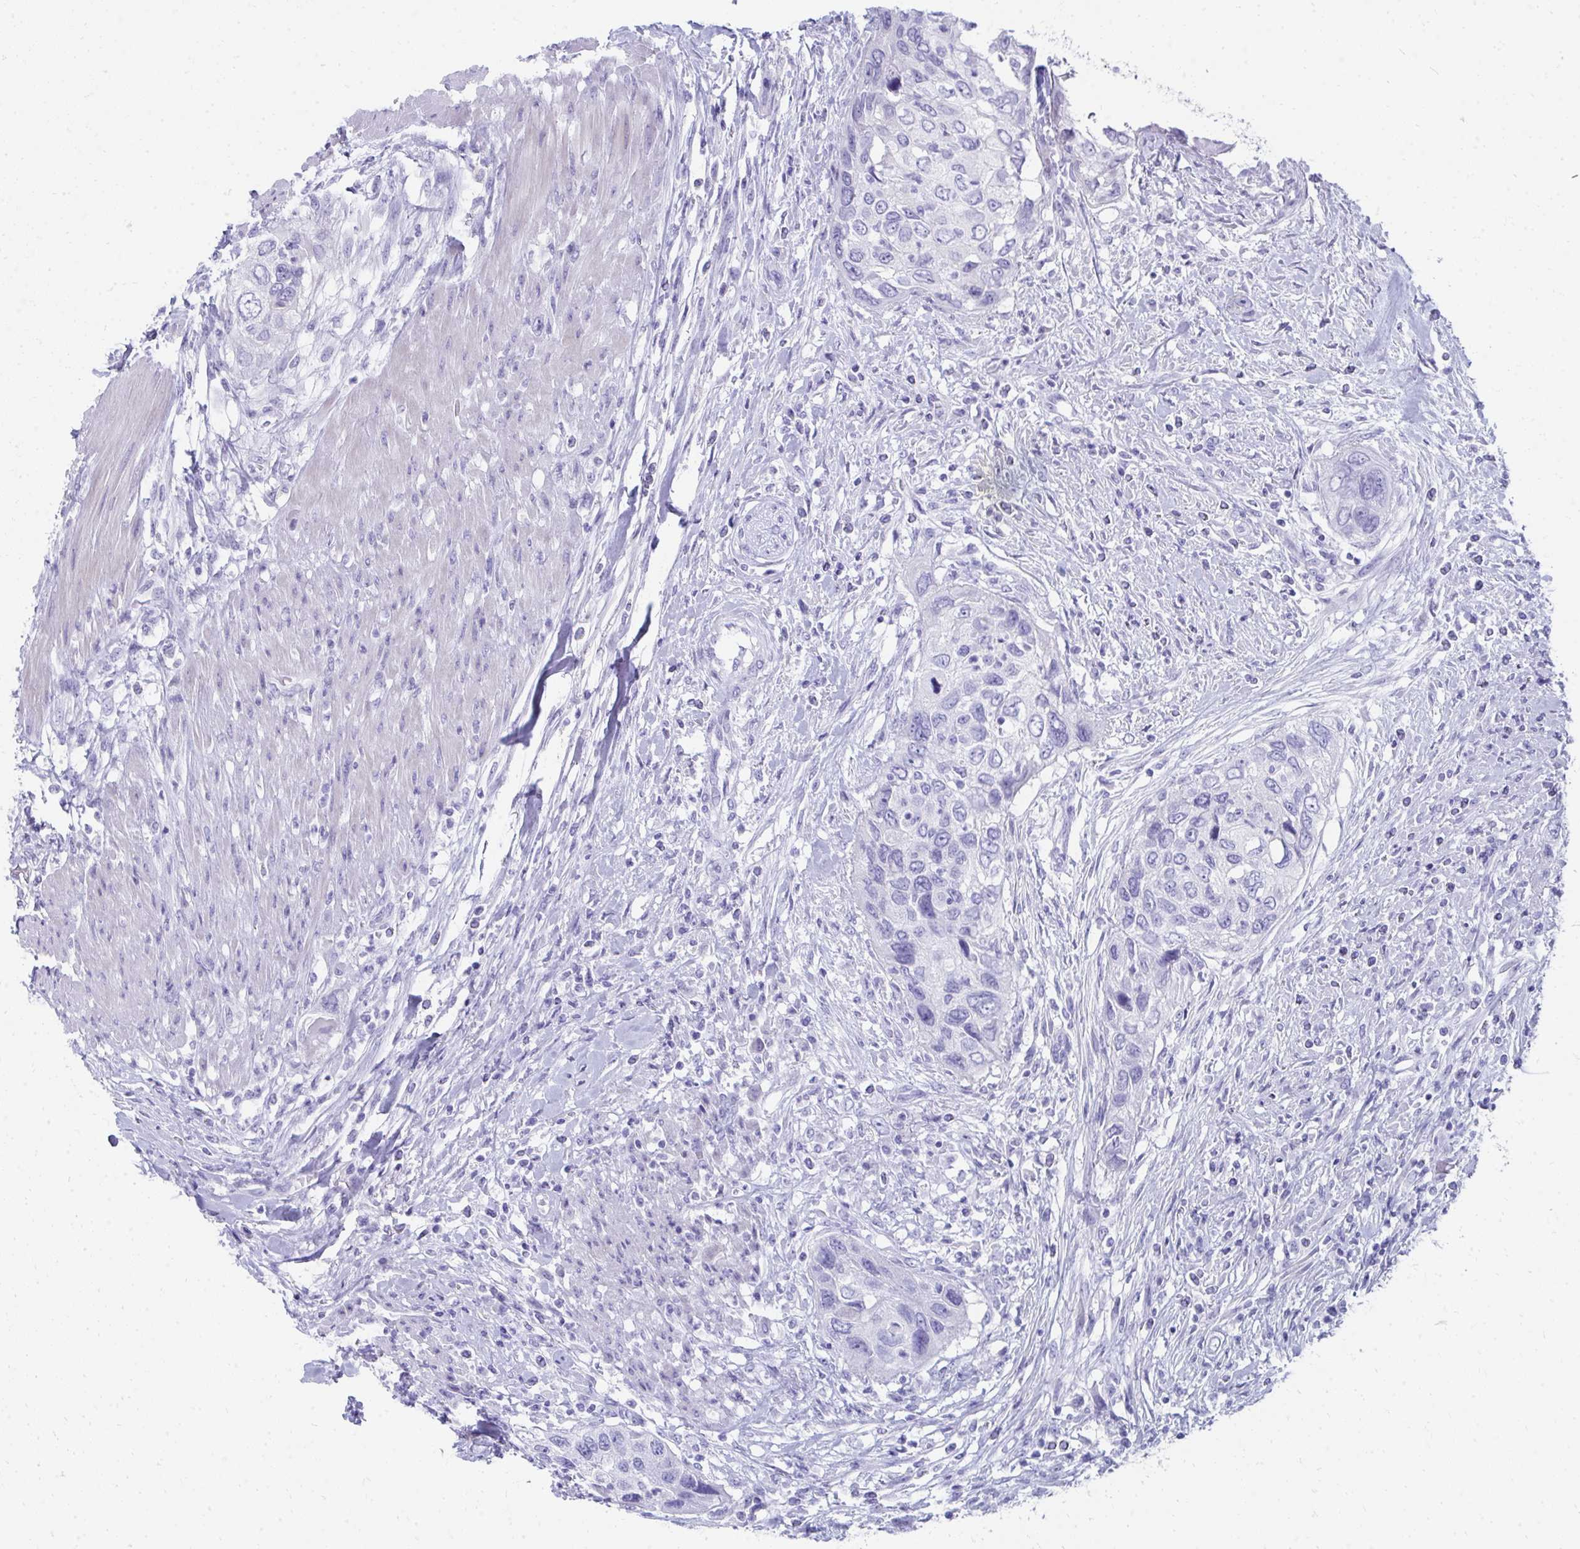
{"staining": {"intensity": "negative", "quantity": "none", "location": "none"}, "tissue": "urothelial cancer", "cell_type": "Tumor cells", "image_type": "cancer", "snomed": [{"axis": "morphology", "description": "Urothelial carcinoma, High grade"}, {"axis": "topography", "description": "Urinary bladder"}], "caption": "High magnification brightfield microscopy of high-grade urothelial carcinoma stained with DAB (3,3'-diaminobenzidine) (brown) and counterstained with hematoxylin (blue): tumor cells show no significant staining.", "gene": "SEC14L3", "patient": {"sex": "female", "age": 60}}